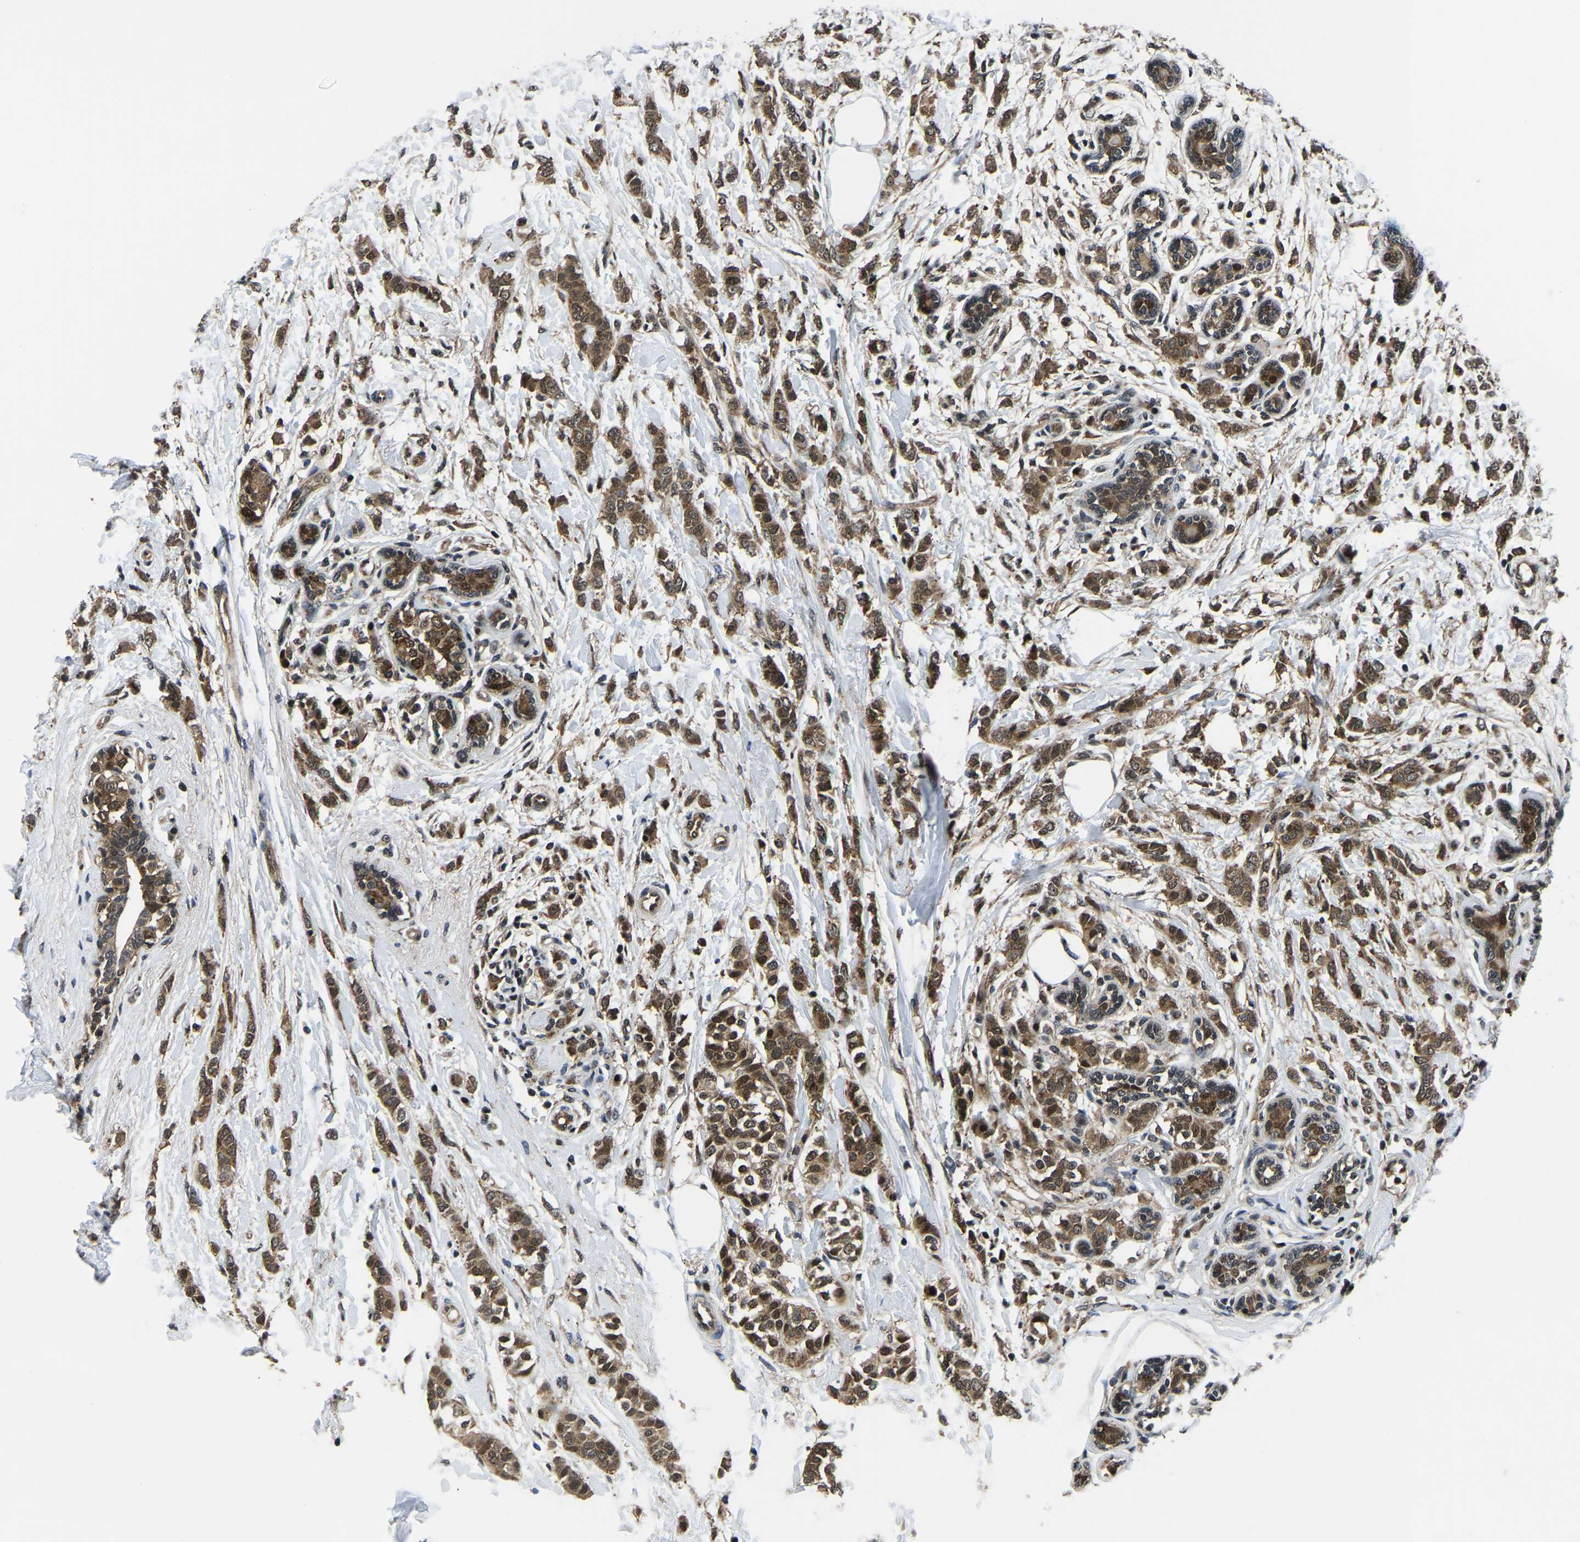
{"staining": {"intensity": "moderate", "quantity": ">75%", "location": "cytoplasmic/membranous,nuclear"}, "tissue": "breast cancer", "cell_type": "Tumor cells", "image_type": "cancer", "snomed": [{"axis": "morphology", "description": "Lobular carcinoma, in situ"}, {"axis": "morphology", "description": "Lobular carcinoma"}, {"axis": "topography", "description": "Breast"}], "caption": "Protein staining of lobular carcinoma in situ (breast) tissue reveals moderate cytoplasmic/membranous and nuclear positivity in approximately >75% of tumor cells.", "gene": "DFFA", "patient": {"sex": "female", "age": 41}}